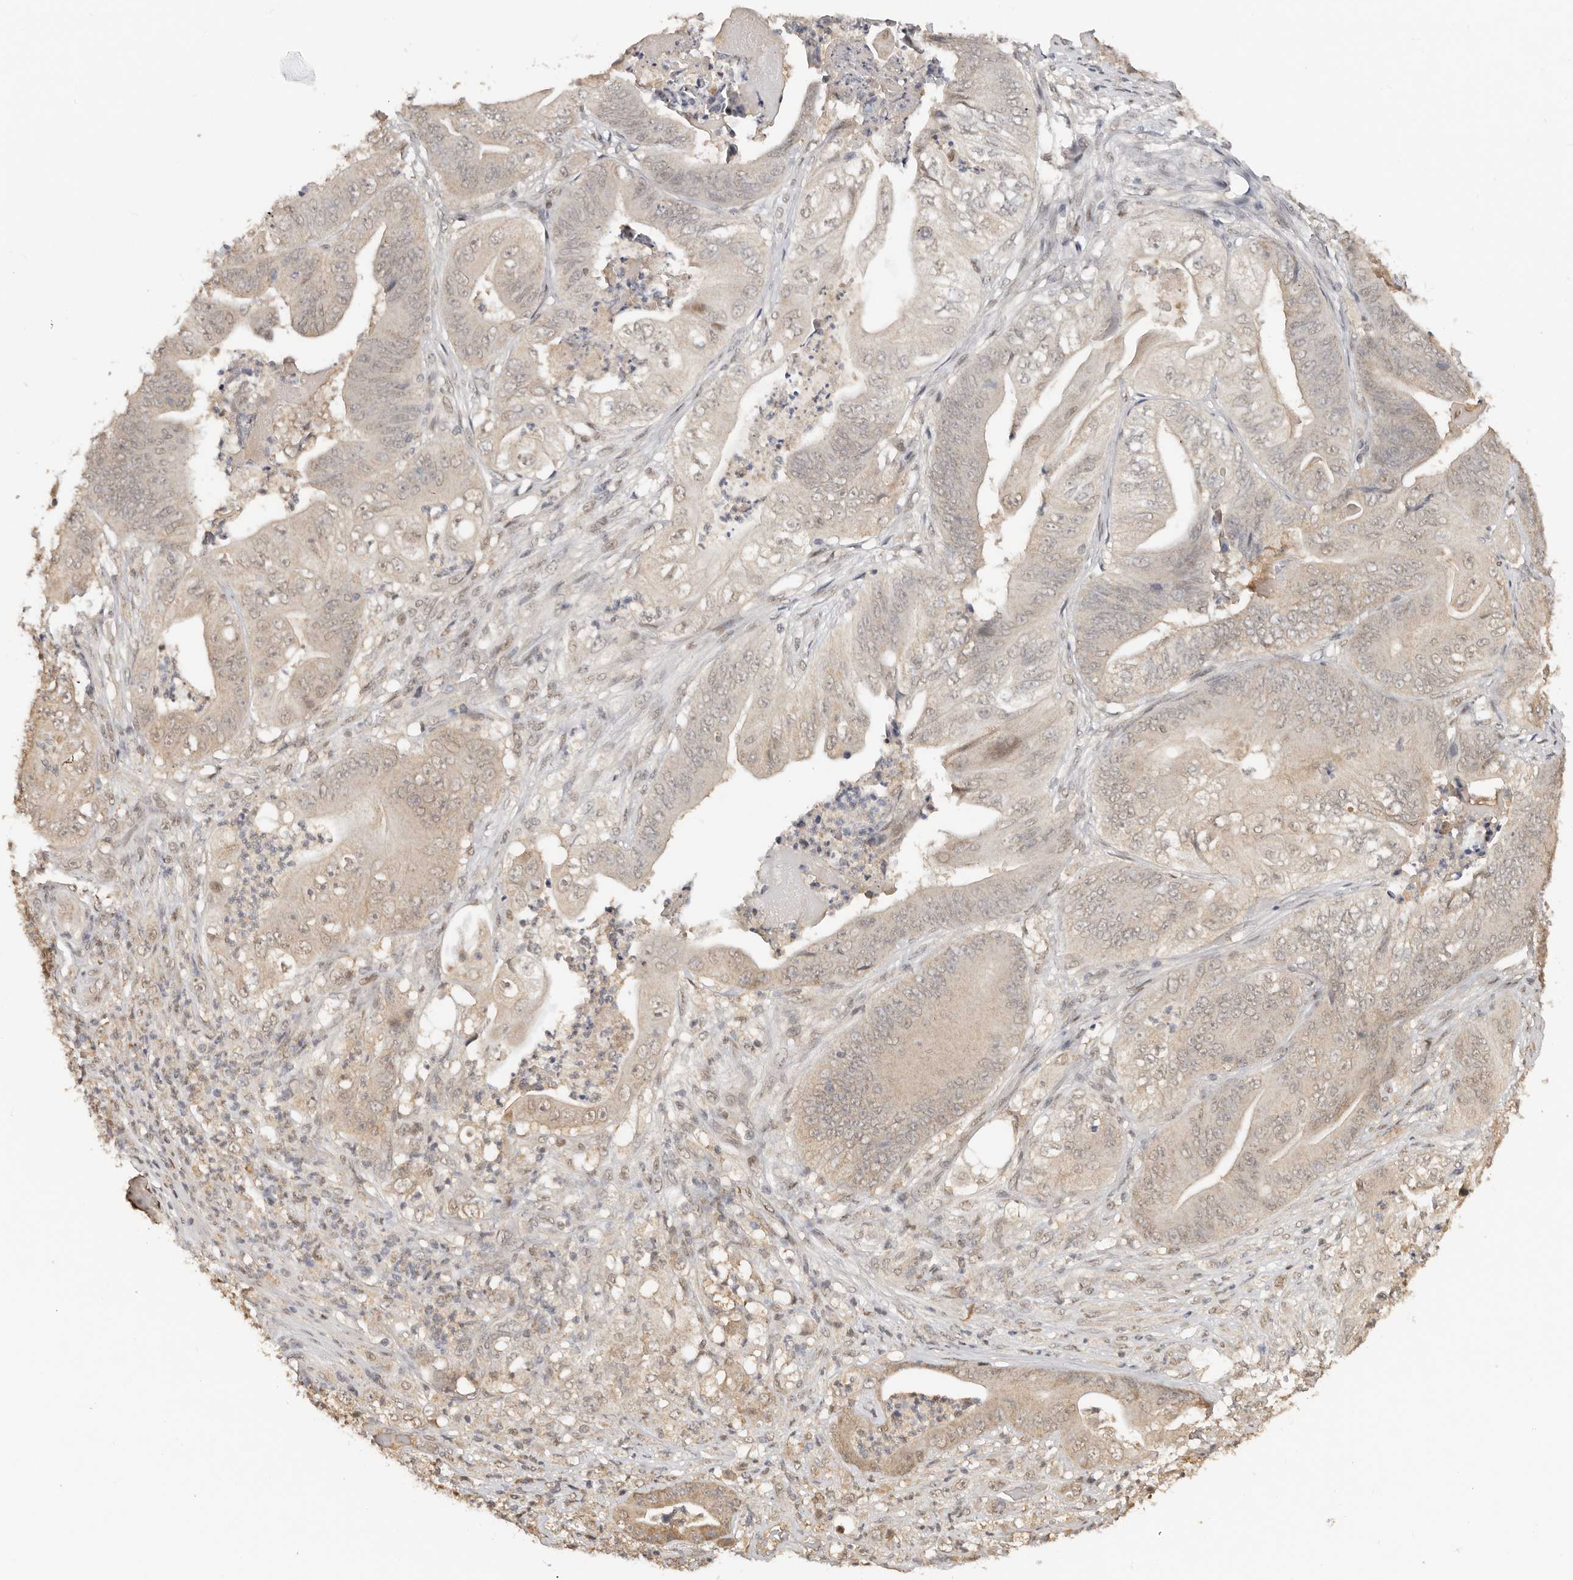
{"staining": {"intensity": "weak", "quantity": ">75%", "location": "cytoplasmic/membranous"}, "tissue": "stomach cancer", "cell_type": "Tumor cells", "image_type": "cancer", "snomed": [{"axis": "morphology", "description": "Adenocarcinoma, NOS"}, {"axis": "topography", "description": "Stomach"}], "caption": "Adenocarcinoma (stomach) tissue demonstrates weak cytoplasmic/membranous positivity in approximately >75% of tumor cells, visualized by immunohistochemistry.", "gene": "SEC14L1", "patient": {"sex": "female", "age": 73}}